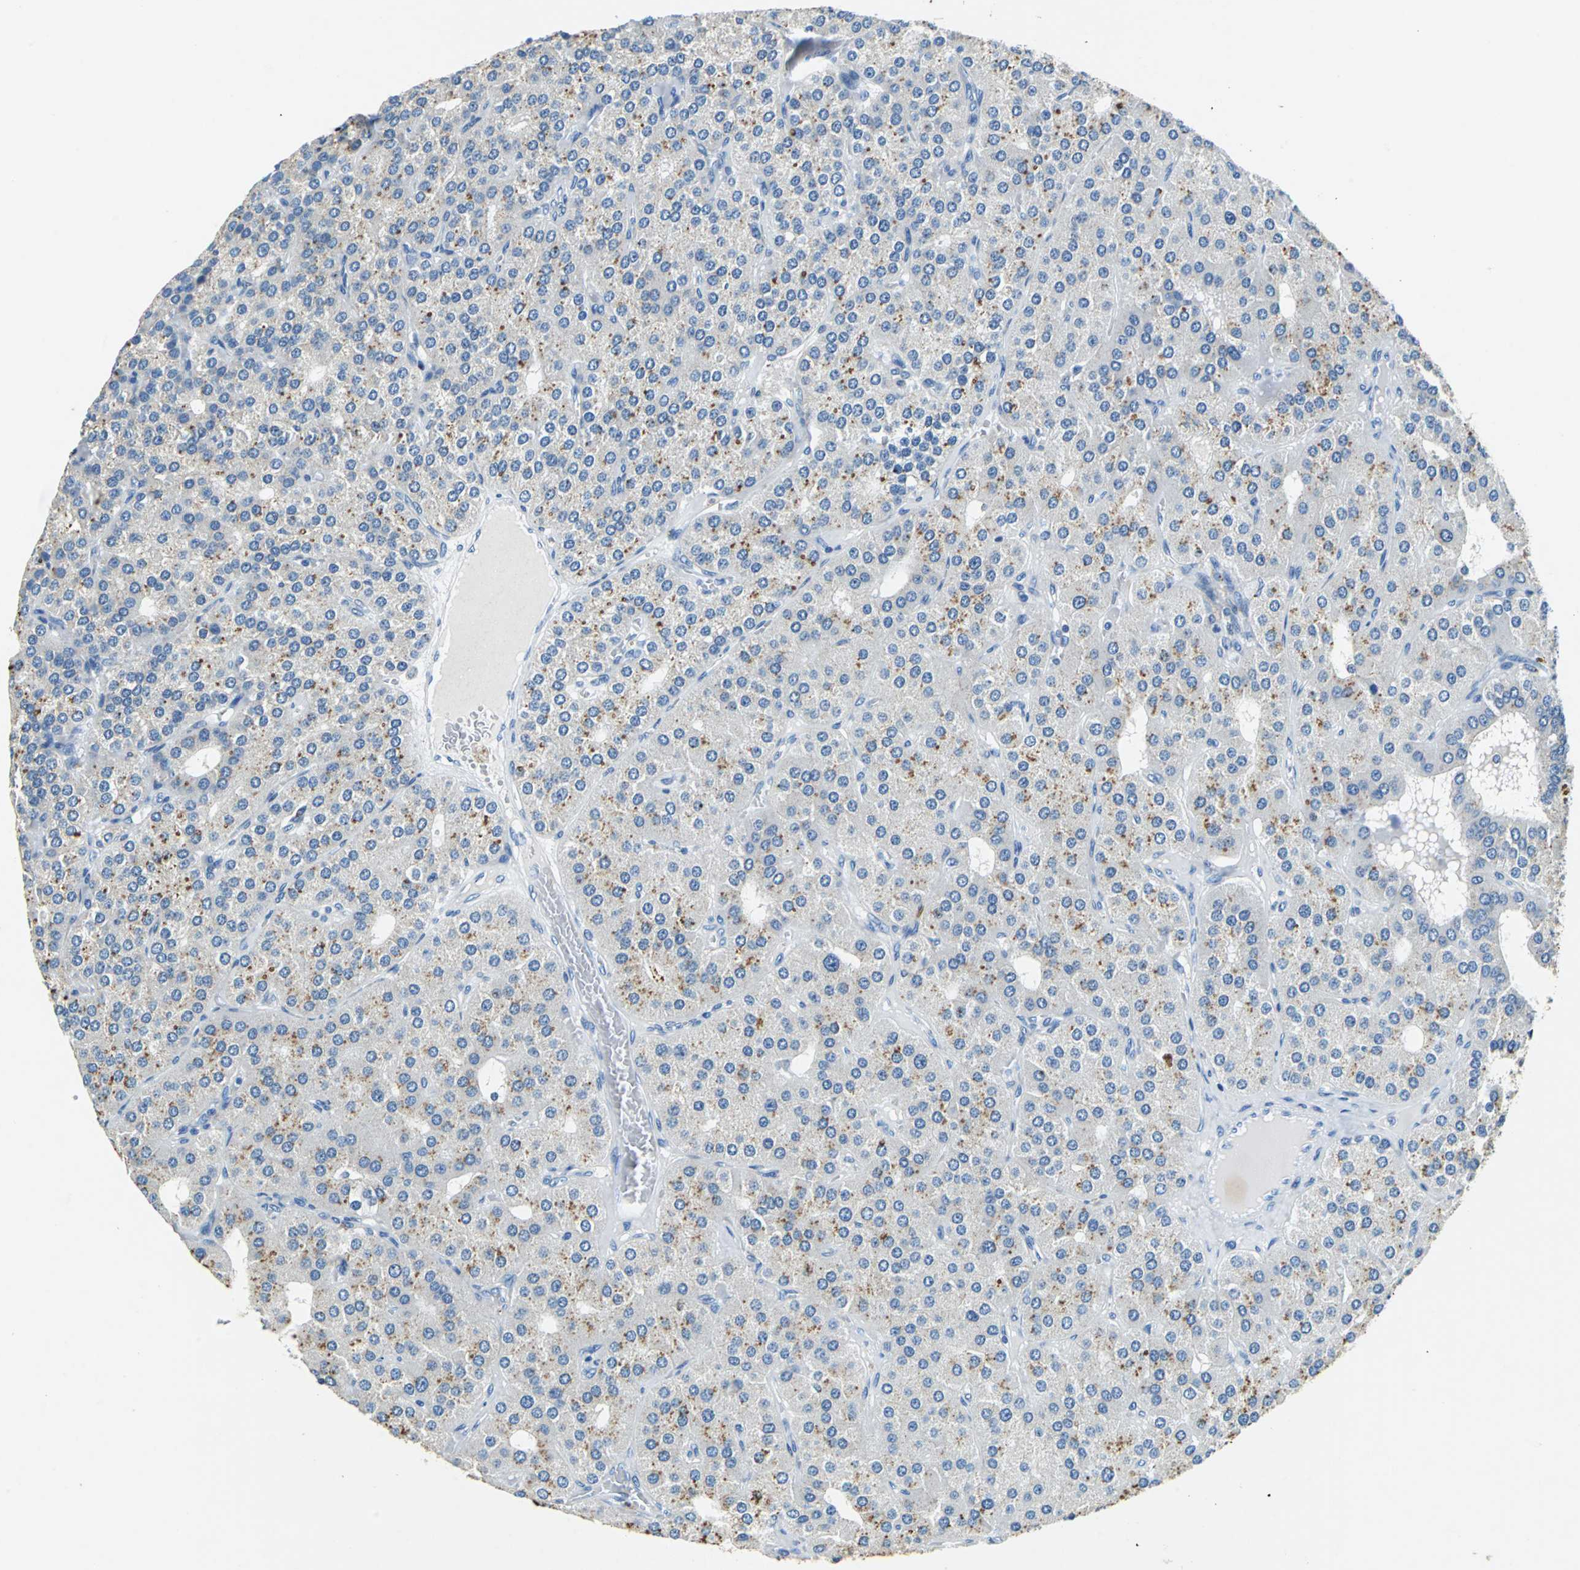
{"staining": {"intensity": "moderate", "quantity": "<25%", "location": "cytoplasmic/membranous"}, "tissue": "parathyroid gland", "cell_type": "Glandular cells", "image_type": "normal", "snomed": [{"axis": "morphology", "description": "Normal tissue, NOS"}, {"axis": "morphology", "description": "Adenoma, NOS"}, {"axis": "topography", "description": "Parathyroid gland"}], "caption": "A photomicrograph of parathyroid gland stained for a protein demonstrates moderate cytoplasmic/membranous brown staining in glandular cells. Nuclei are stained in blue.", "gene": "TEX264", "patient": {"sex": "female", "age": 86}}